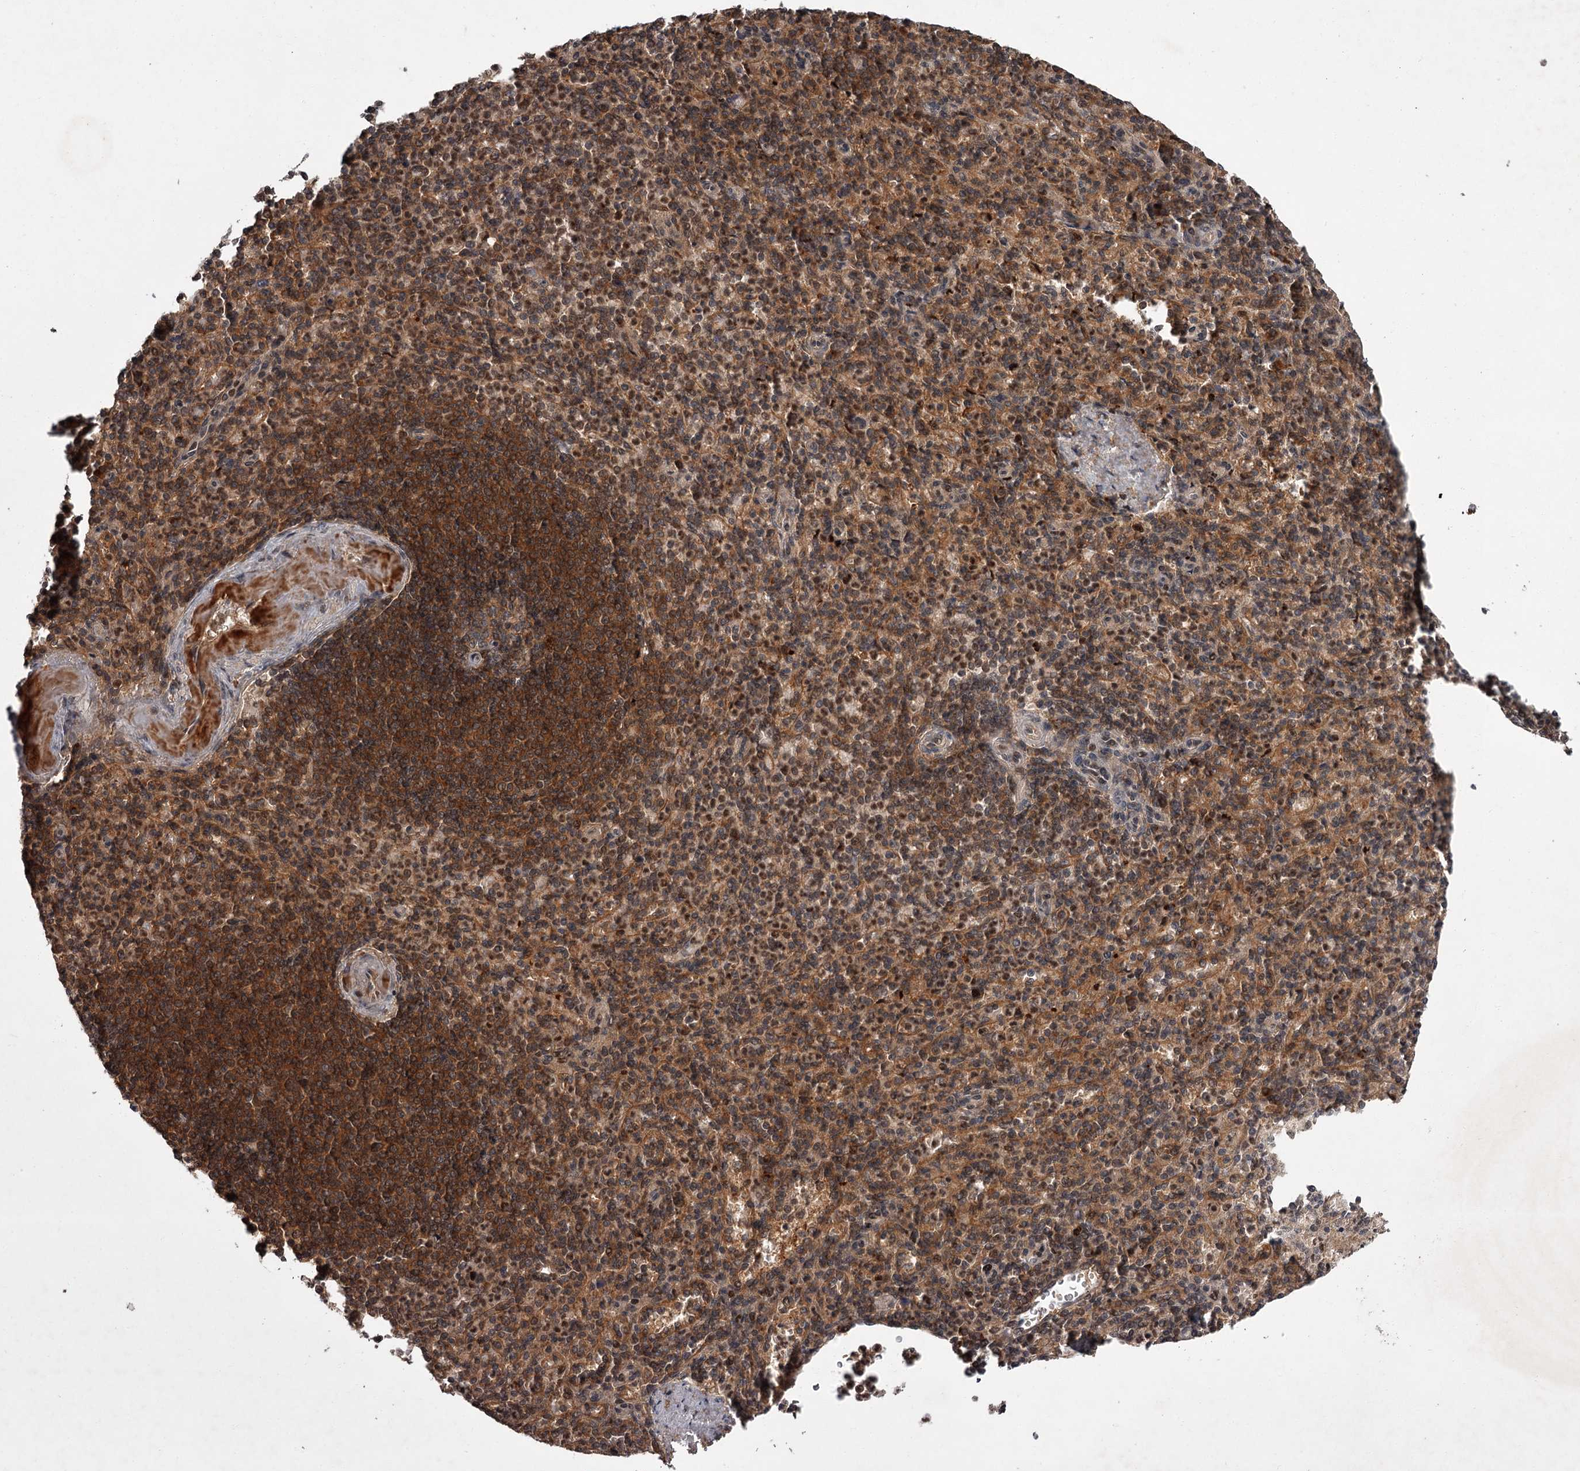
{"staining": {"intensity": "moderate", "quantity": "25%-75%", "location": "cytoplasmic/membranous,nuclear"}, "tissue": "spleen", "cell_type": "Cells in red pulp", "image_type": "normal", "snomed": [{"axis": "morphology", "description": "Normal tissue, NOS"}, {"axis": "topography", "description": "Spleen"}], "caption": "A high-resolution photomicrograph shows immunohistochemistry staining of normal spleen, which demonstrates moderate cytoplasmic/membranous,nuclear staining in about 25%-75% of cells in red pulp.", "gene": "TBC1D23", "patient": {"sex": "female", "age": 74}}